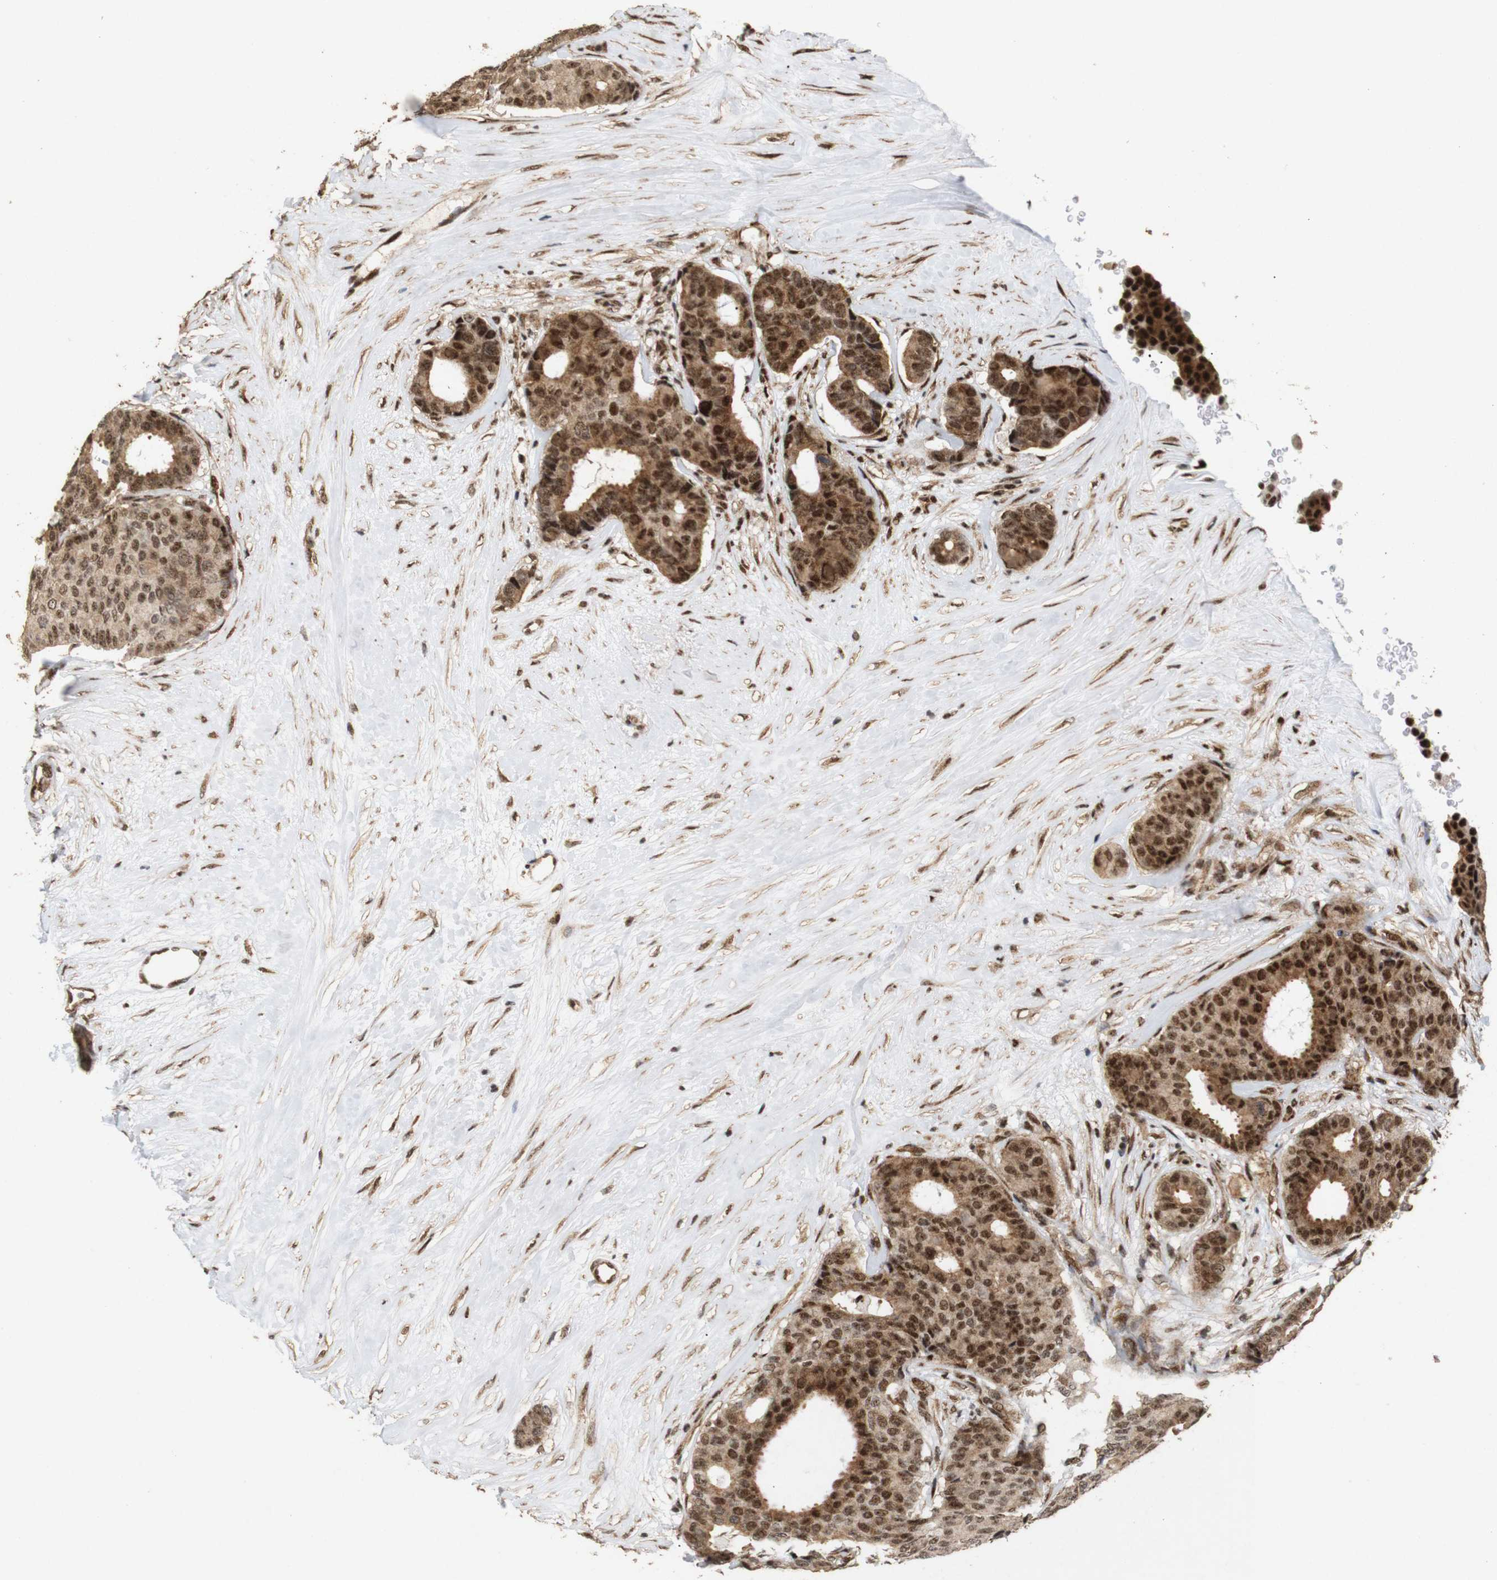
{"staining": {"intensity": "moderate", "quantity": ">75%", "location": "cytoplasmic/membranous,nuclear"}, "tissue": "breast cancer", "cell_type": "Tumor cells", "image_type": "cancer", "snomed": [{"axis": "morphology", "description": "Duct carcinoma"}, {"axis": "topography", "description": "Breast"}], "caption": "Breast infiltrating ductal carcinoma stained with a protein marker reveals moderate staining in tumor cells.", "gene": "PYM1", "patient": {"sex": "female", "age": 75}}